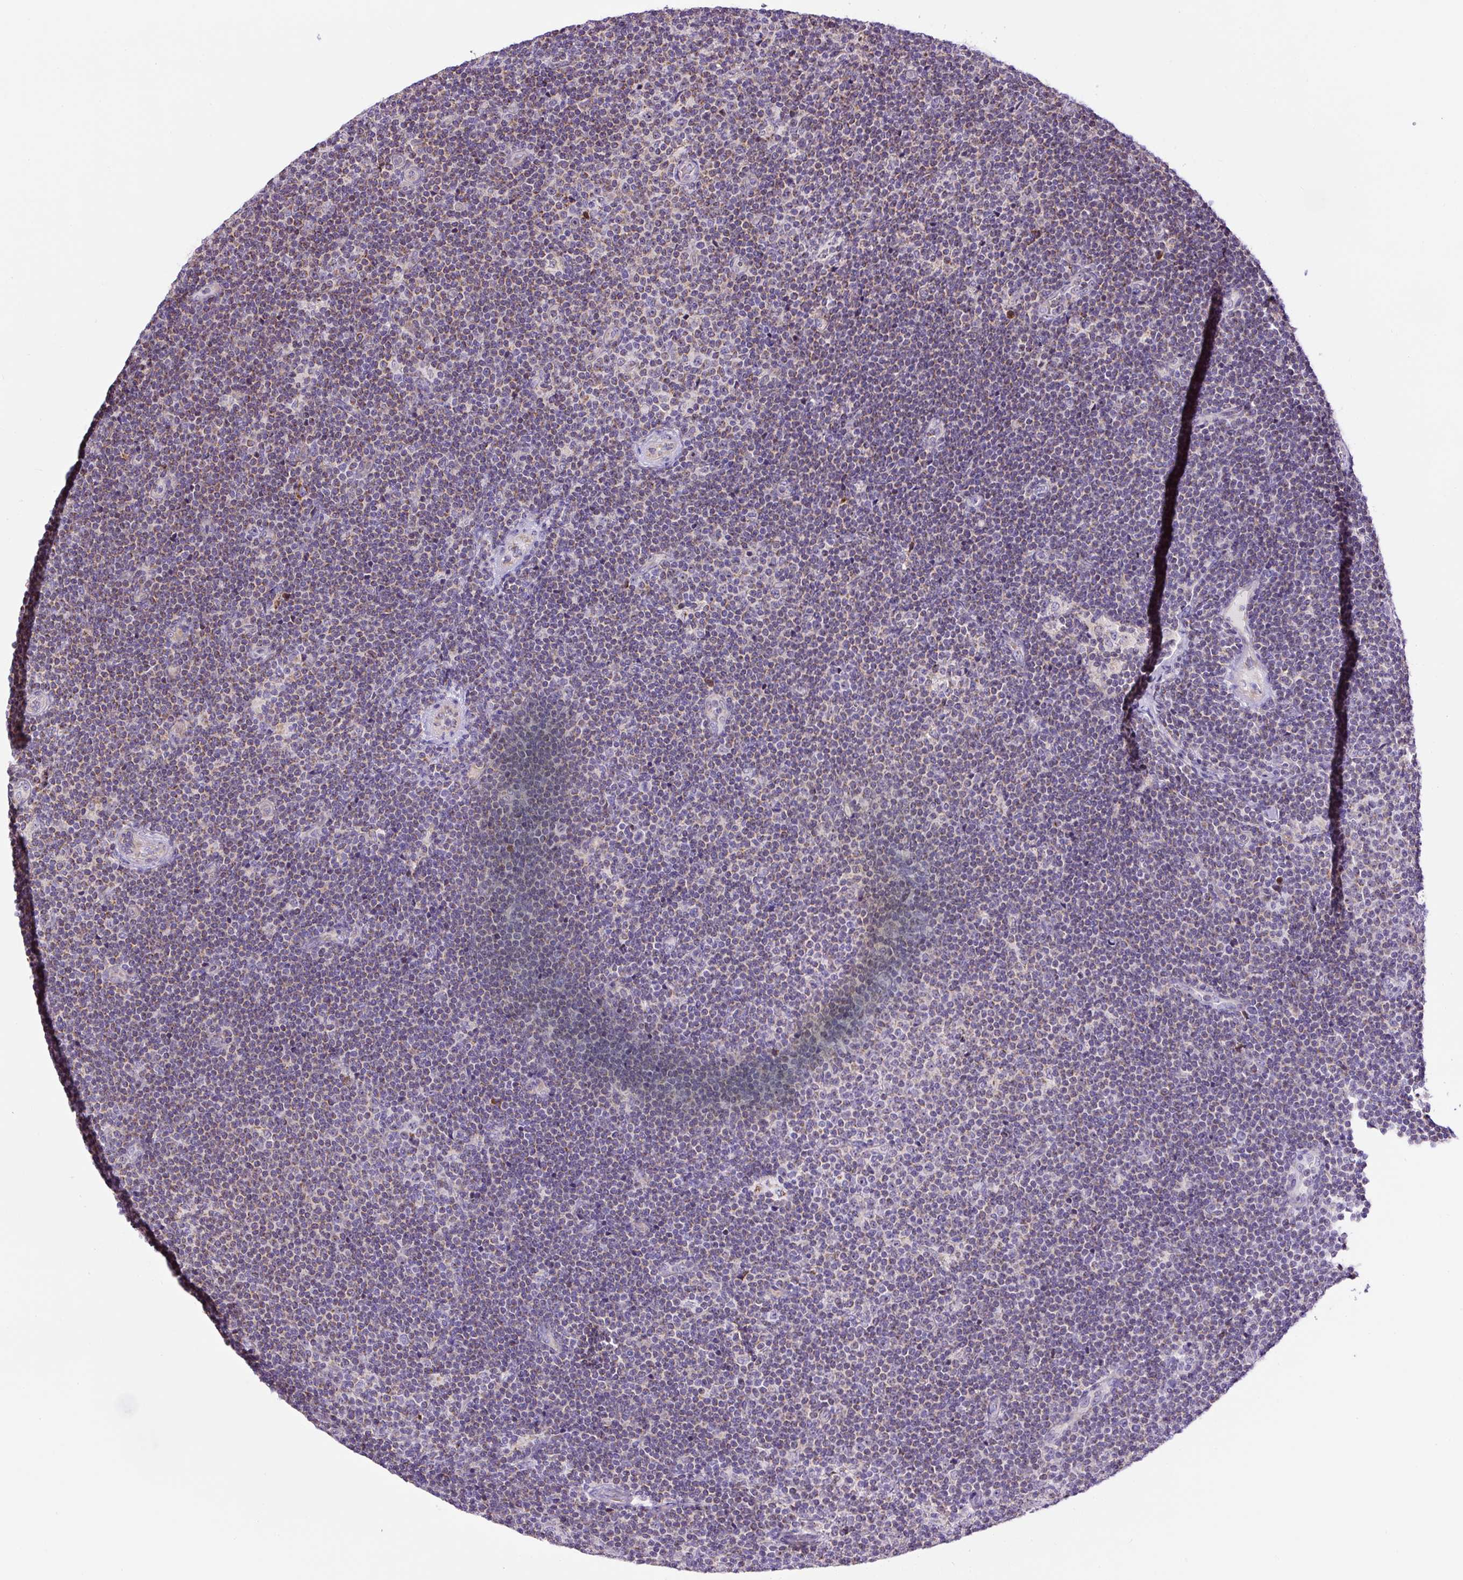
{"staining": {"intensity": "weak", "quantity": "25%-75%", "location": "cytoplasmic/membranous"}, "tissue": "lymphoma", "cell_type": "Tumor cells", "image_type": "cancer", "snomed": [{"axis": "morphology", "description": "Malignant lymphoma, non-Hodgkin's type, Low grade"}, {"axis": "topography", "description": "Lymph node"}], "caption": "The histopathology image reveals a brown stain indicating the presence of a protein in the cytoplasmic/membranous of tumor cells in low-grade malignant lymphoma, non-Hodgkin's type.", "gene": "ZNF596", "patient": {"sex": "male", "age": 48}}